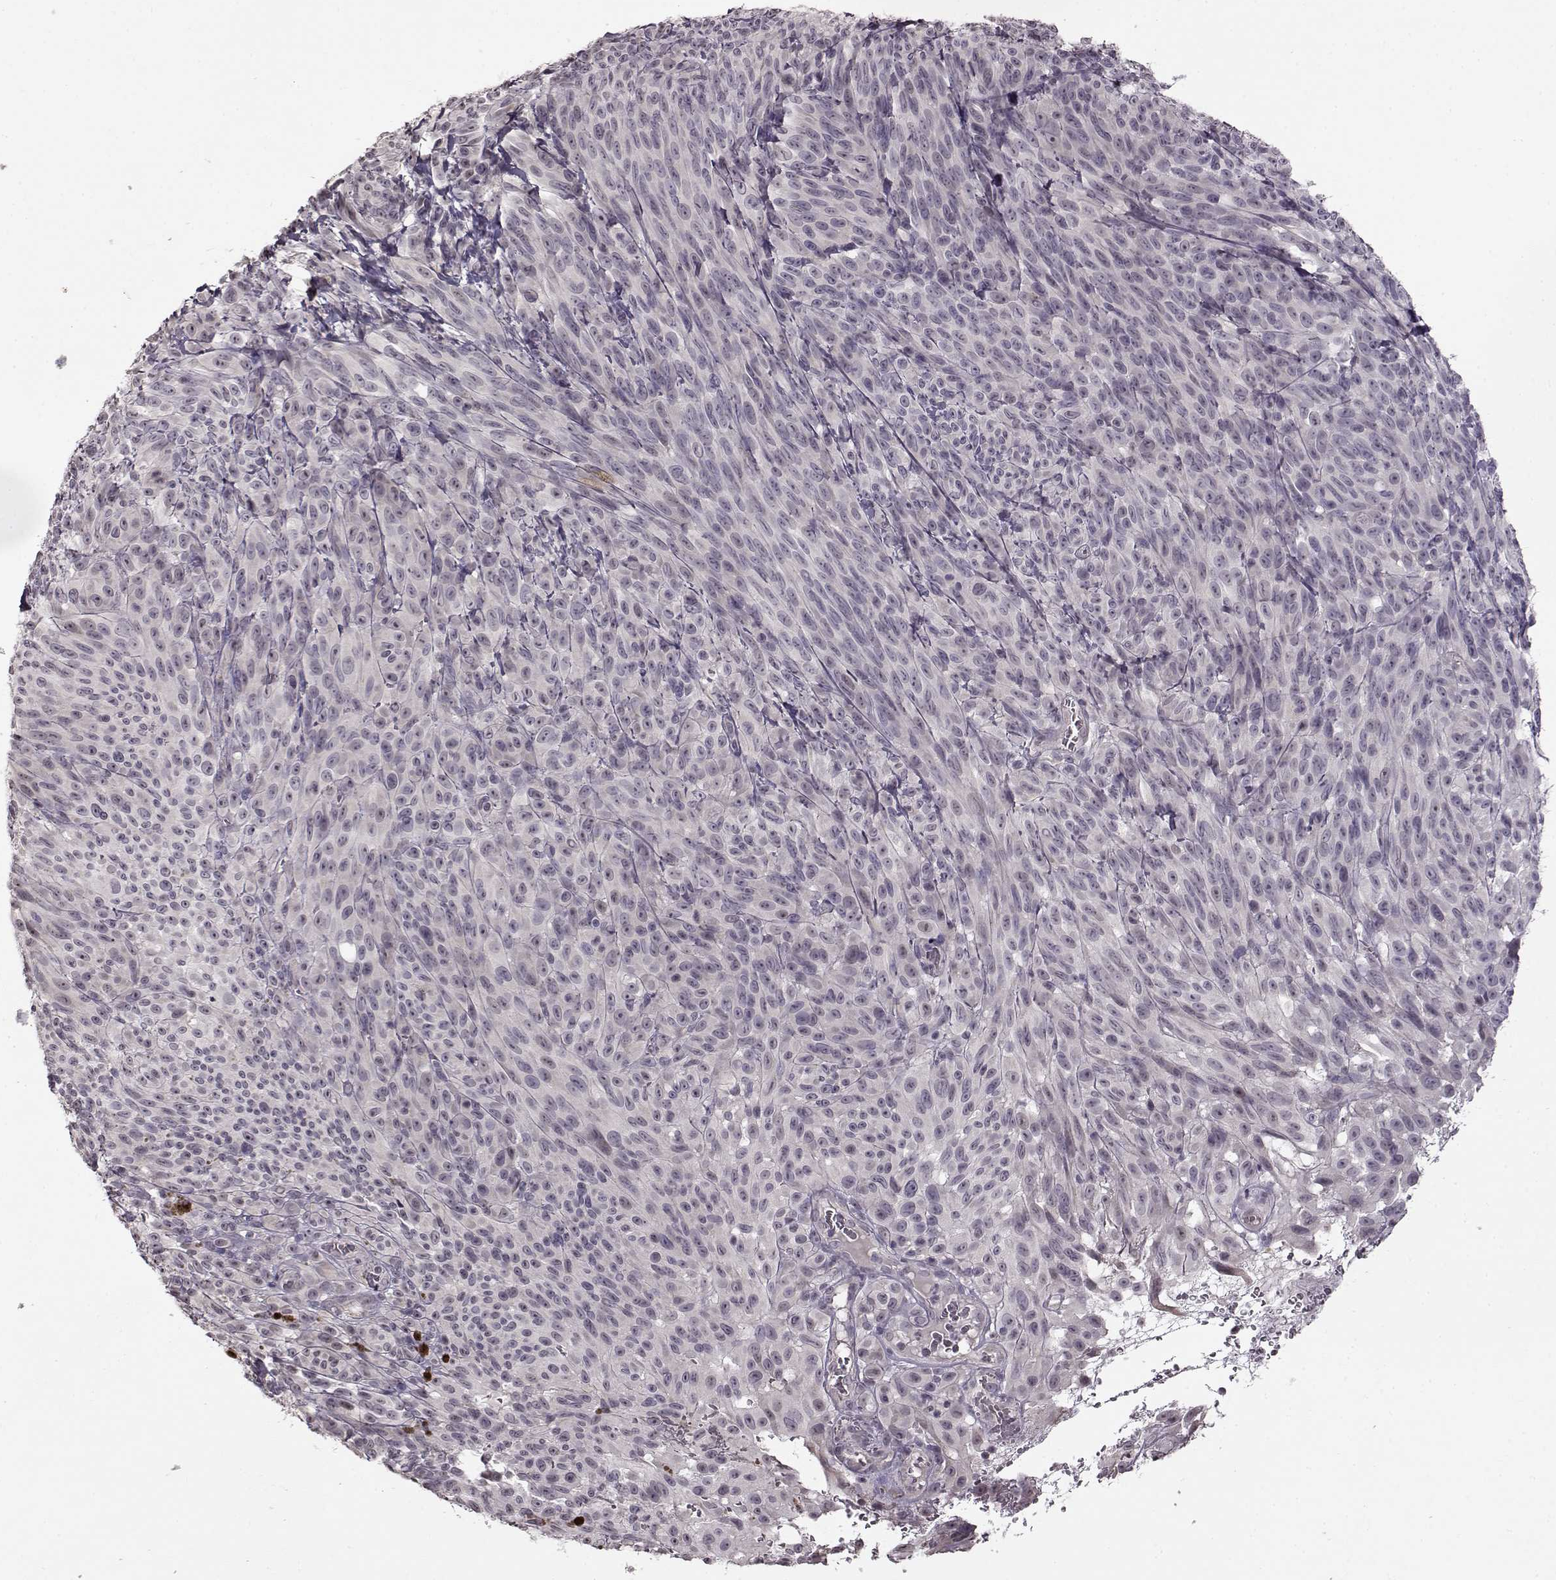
{"staining": {"intensity": "negative", "quantity": "none", "location": "none"}, "tissue": "melanoma", "cell_type": "Tumor cells", "image_type": "cancer", "snomed": [{"axis": "morphology", "description": "Malignant melanoma, NOS"}, {"axis": "topography", "description": "Skin"}], "caption": "Tumor cells are negative for brown protein staining in melanoma.", "gene": "FSHB", "patient": {"sex": "male", "age": 83}}